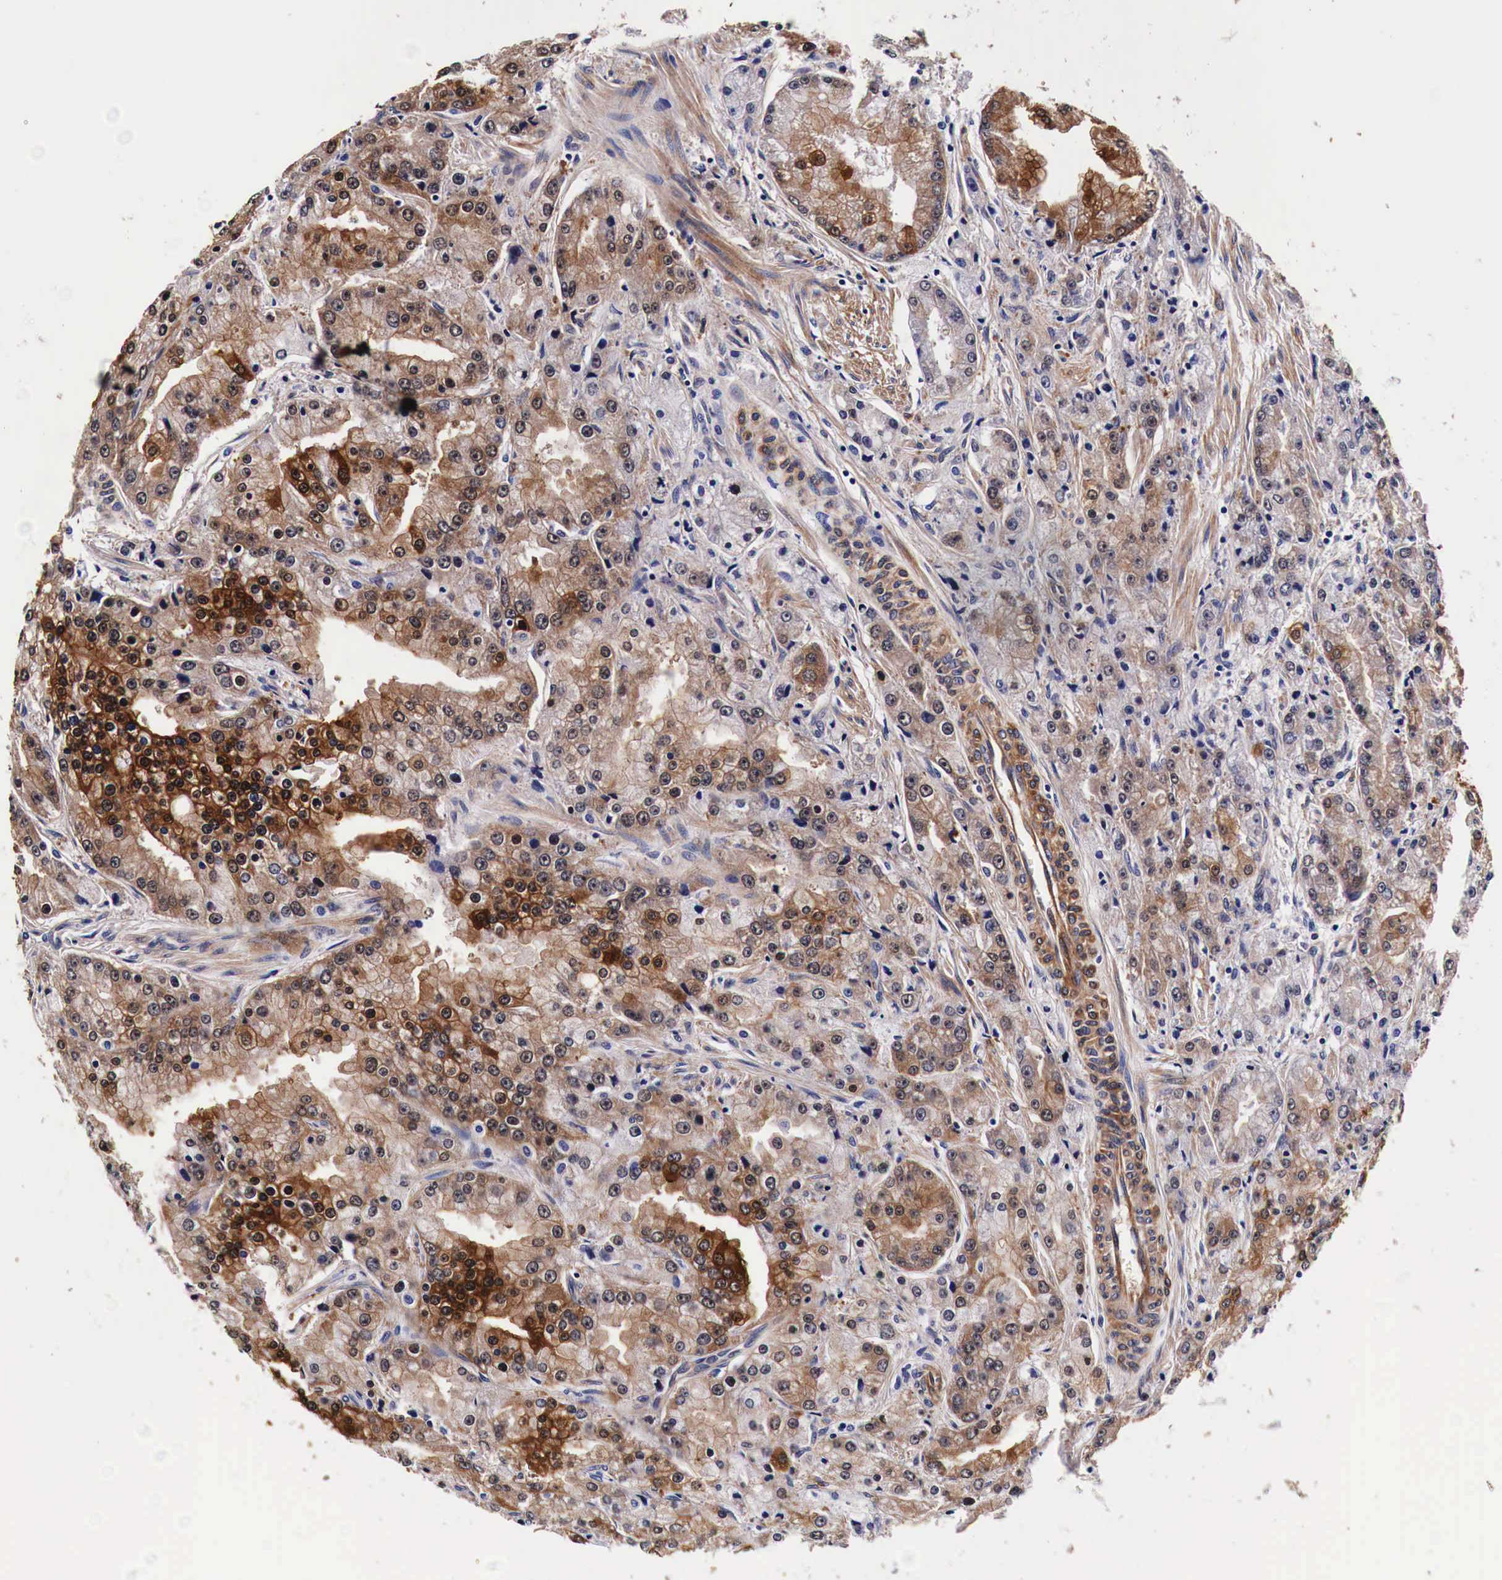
{"staining": {"intensity": "moderate", "quantity": "25%-75%", "location": "cytoplasmic/membranous,nuclear"}, "tissue": "prostate cancer", "cell_type": "Tumor cells", "image_type": "cancer", "snomed": [{"axis": "morphology", "description": "Adenocarcinoma, Medium grade"}, {"axis": "topography", "description": "Prostate"}], "caption": "Immunohistochemistry (IHC) of human prostate cancer (medium-grade adenocarcinoma) demonstrates medium levels of moderate cytoplasmic/membranous and nuclear staining in approximately 25%-75% of tumor cells. The protein of interest is shown in brown color, while the nuclei are stained blue.", "gene": "HSPB1", "patient": {"sex": "male", "age": 72}}